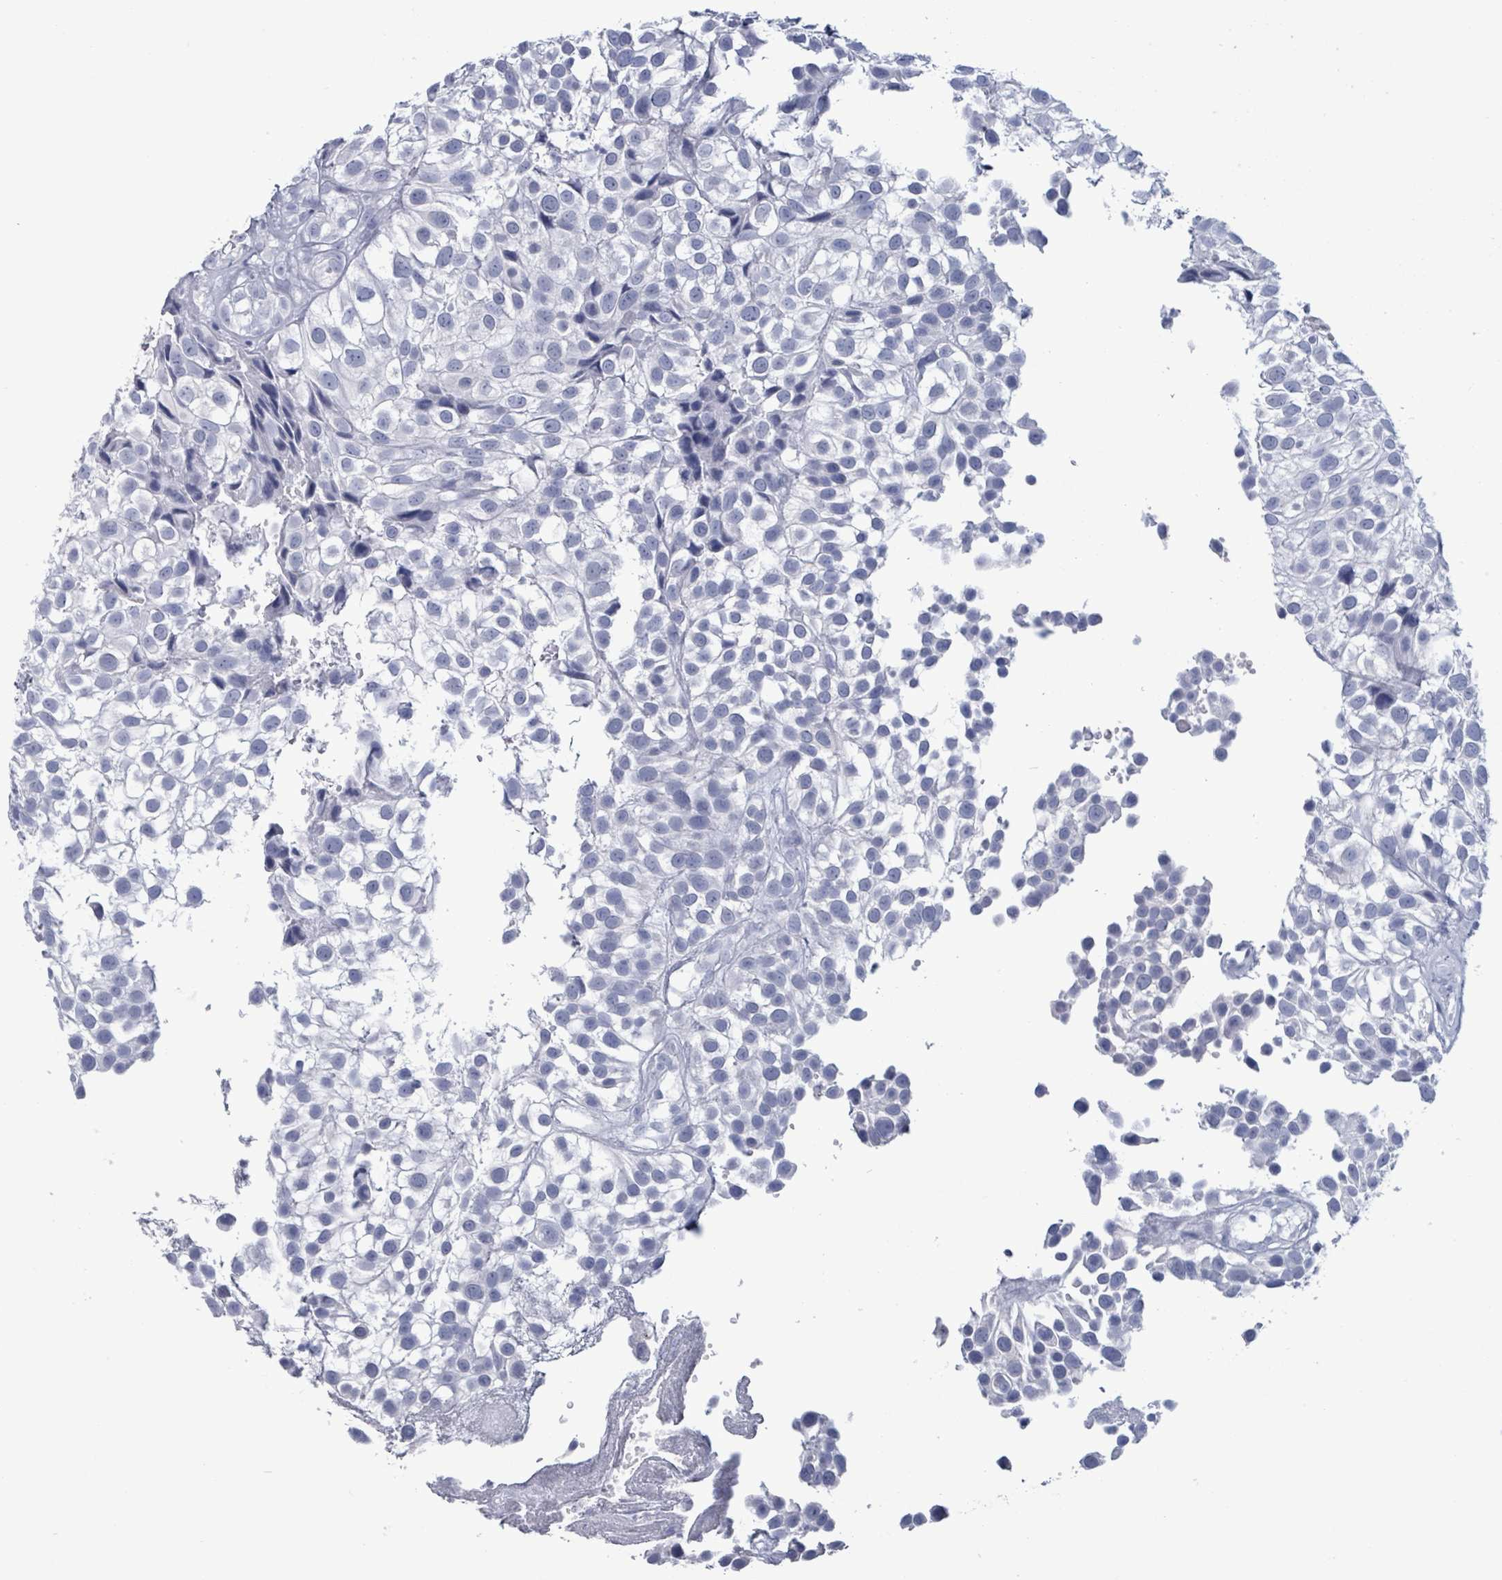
{"staining": {"intensity": "negative", "quantity": "none", "location": "none"}, "tissue": "urothelial cancer", "cell_type": "Tumor cells", "image_type": "cancer", "snomed": [{"axis": "morphology", "description": "Urothelial carcinoma, High grade"}, {"axis": "topography", "description": "Urinary bladder"}], "caption": "High power microscopy image of an immunohistochemistry (IHC) micrograph of urothelial carcinoma (high-grade), revealing no significant staining in tumor cells. (Immunohistochemistry (ihc), brightfield microscopy, high magnification).", "gene": "NKX2-1", "patient": {"sex": "male", "age": 56}}